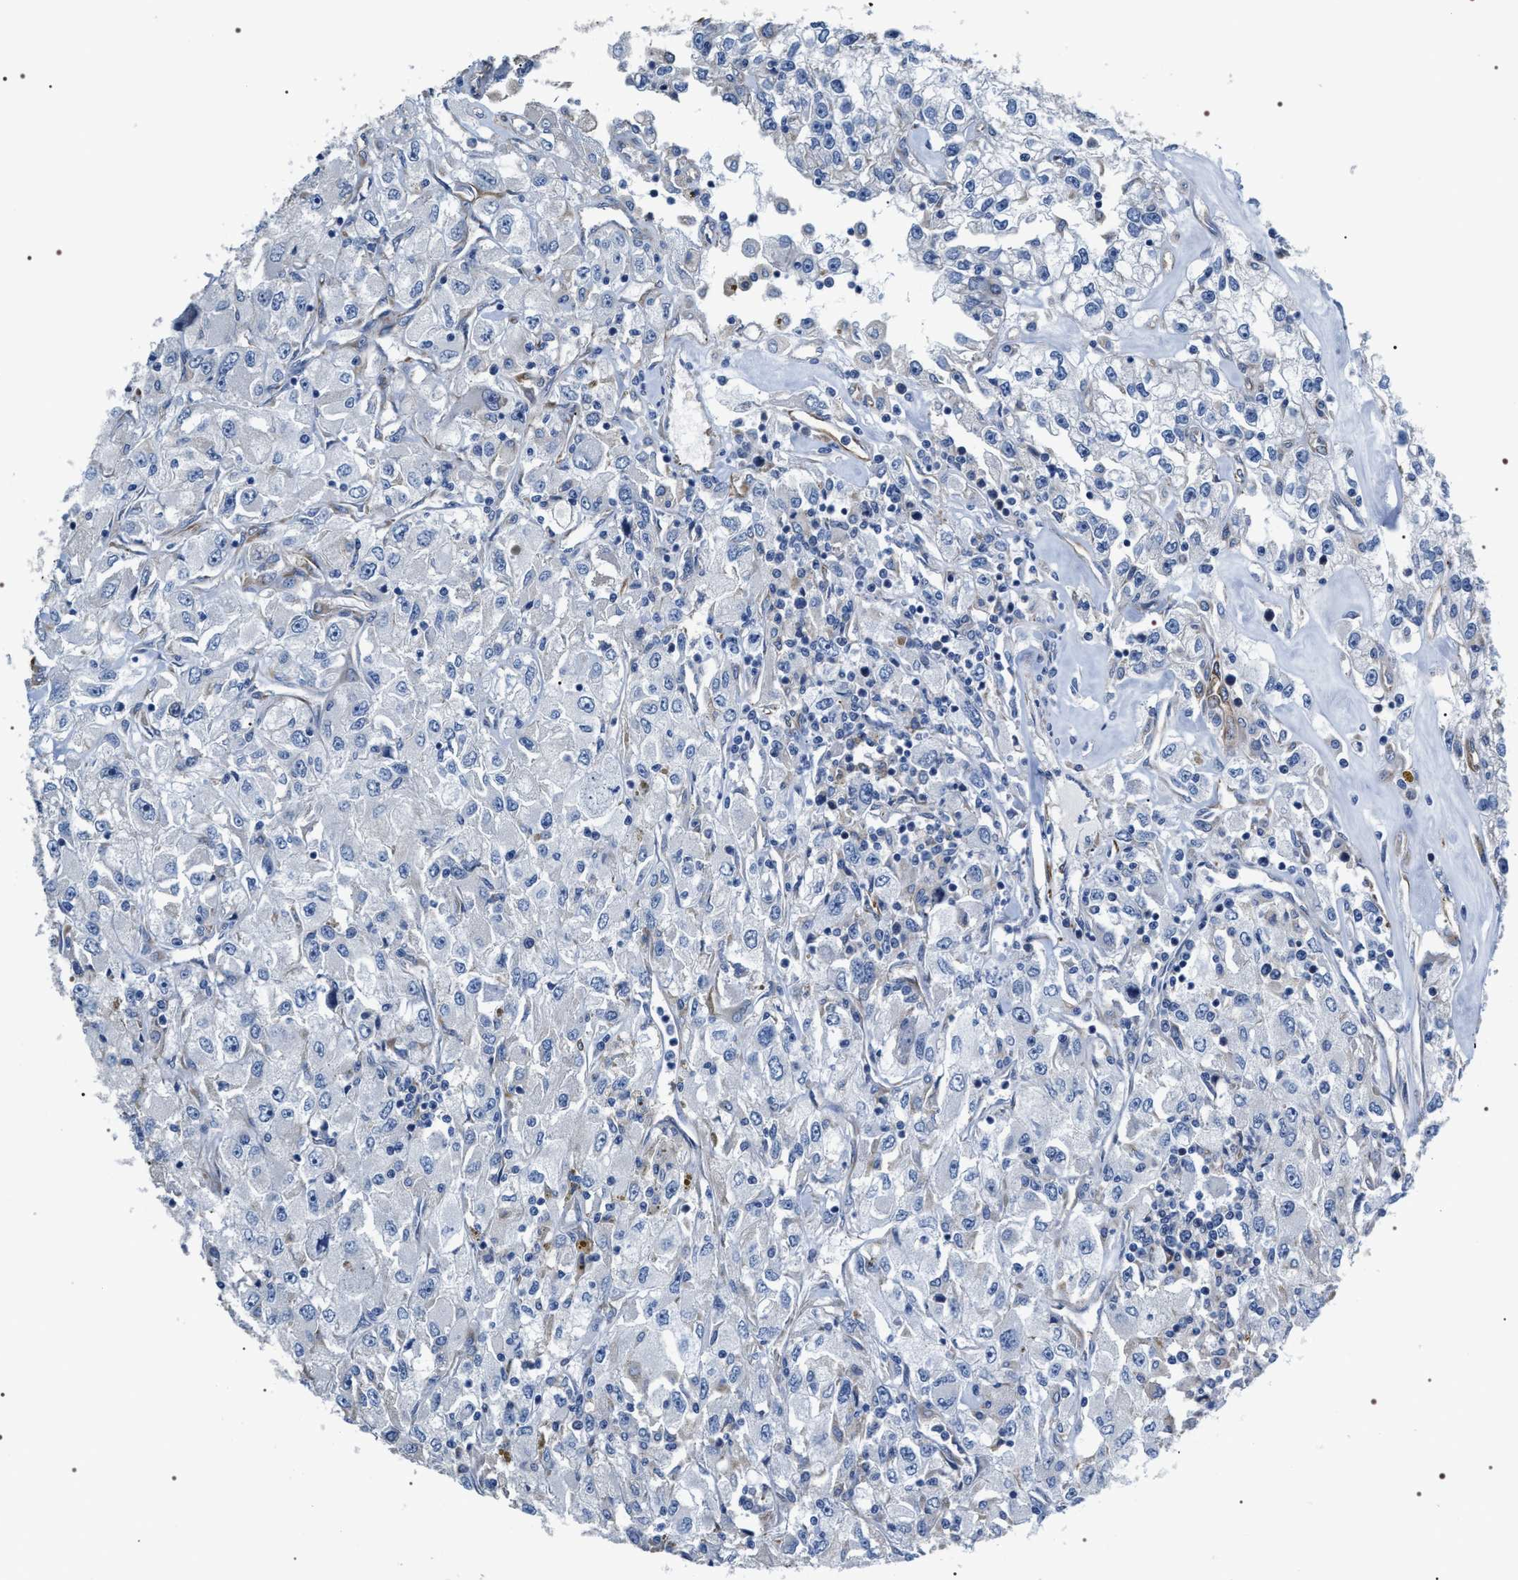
{"staining": {"intensity": "negative", "quantity": "none", "location": "none"}, "tissue": "renal cancer", "cell_type": "Tumor cells", "image_type": "cancer", "snomed": [{"axis": "morphology", "description": "Adenocarcinoma, NOS"}, {"axis": "topography", "description": "Kidney"}], "caption": "Tumor cells are negative for brown protein staining in renal adenocarcinoma.", "gene": "PKD1L1", "patient": {"sex": "female", "age": 52}}